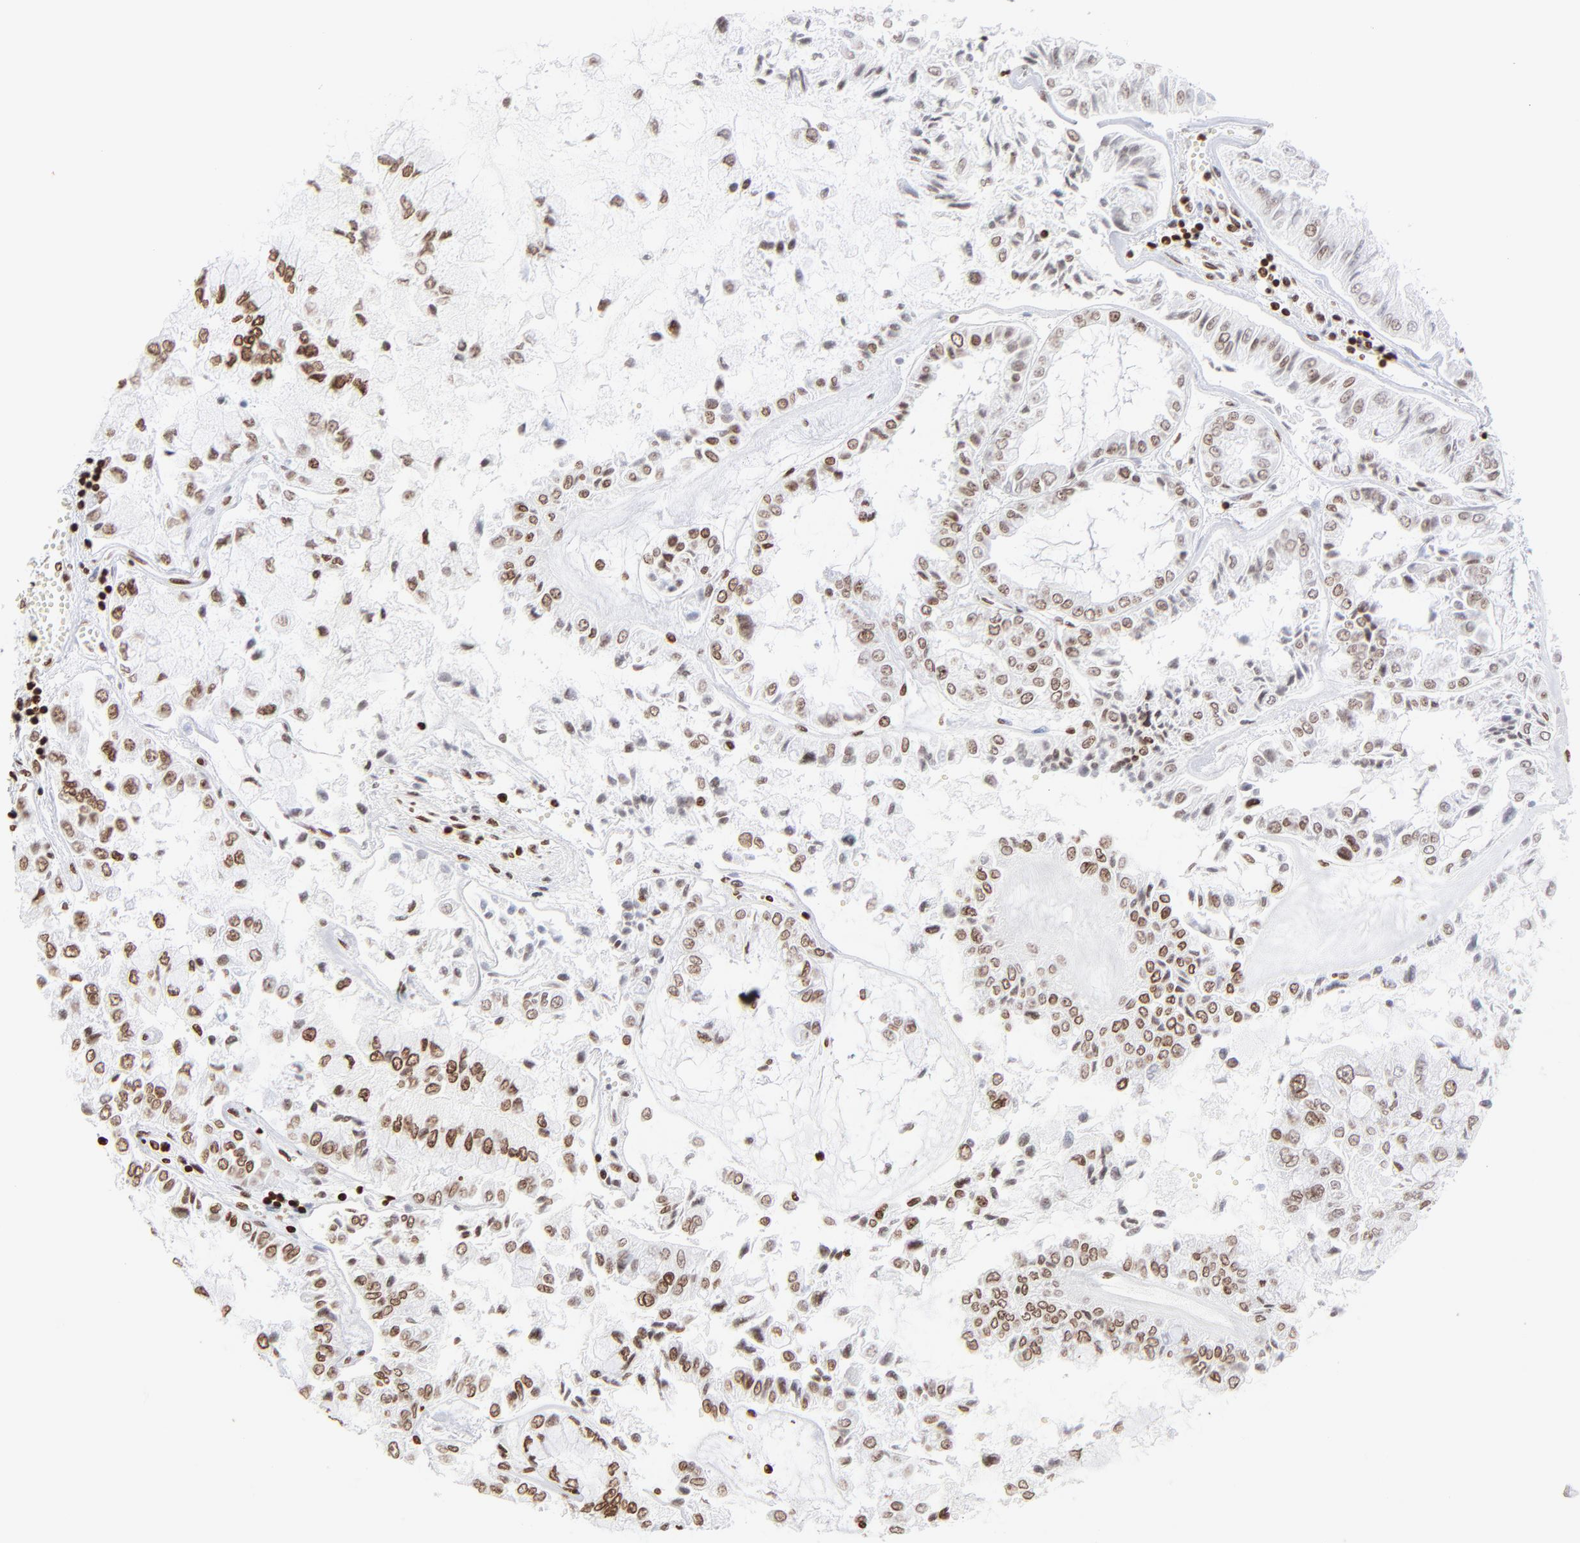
{"staining": {"intensity": "weak", "quantity": ">75%", "location": "nuclear"}, "tissue": "liver cancer", "cell_type": "Tumor cells", "image_type": "cancer", "snomed": [{"axis": "morphology", "description": "Cholangiocarcinoma"}, {"axis": "topography", "description": "Liver"}], "caption": "DAB immunohistochemical staining of liver cancer demonstrates weak nuclear protein expression in about >75% of tumor cells.", "gene": "RTL4", "patient": {"sex": "female", "age": 79}}